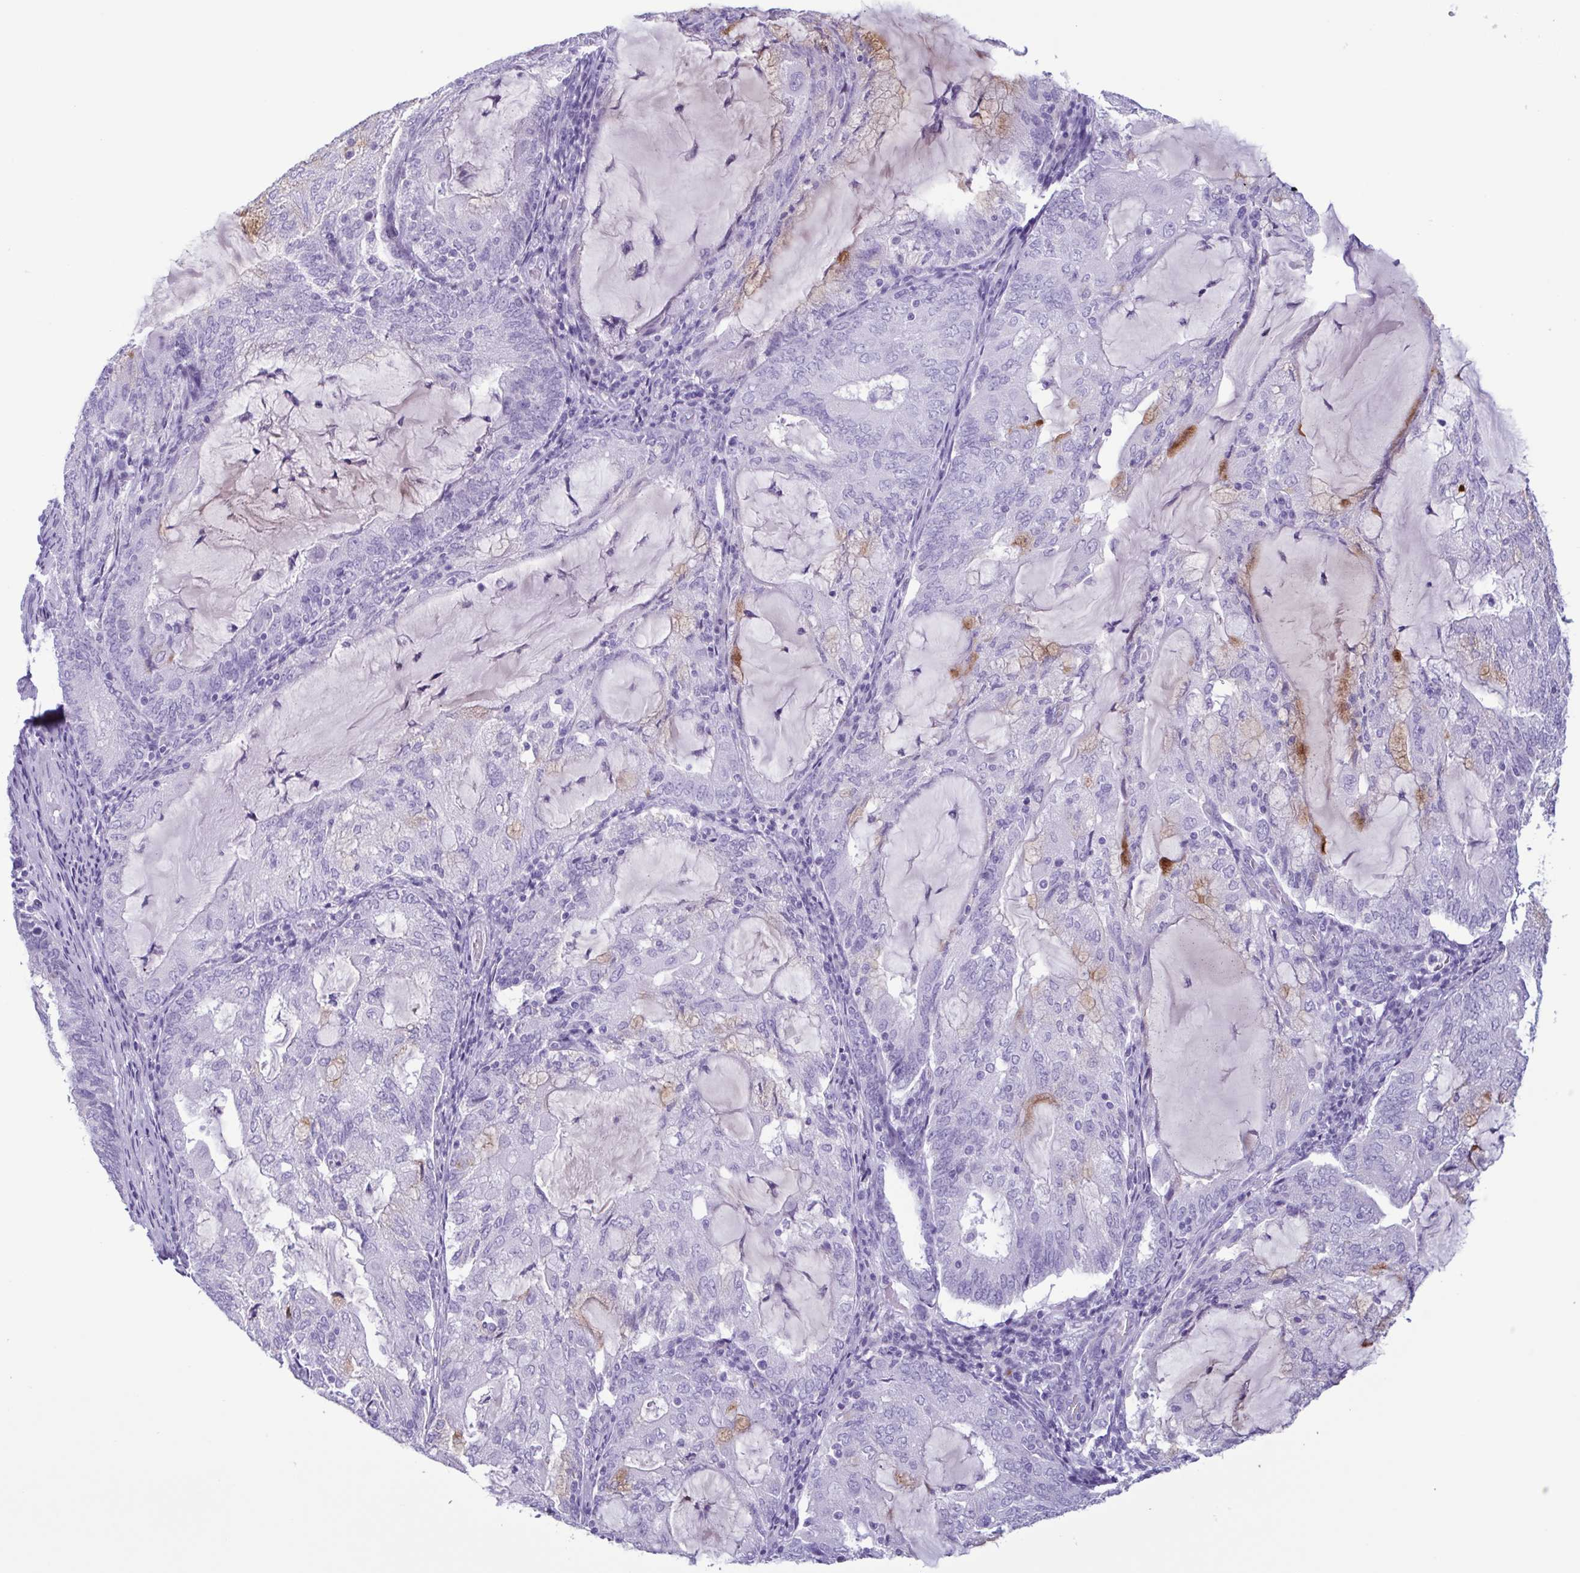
{"staining": {"intensity": "moderate", "quantity": "<25%", "location": "cytoplasmic/membranous"}, "tissue": "endometrial cancer", "cell_type": "Tumor cells", "image_type": "cancer", "snomed": [{"axis": "morphology", "description": "Adenocarcinoma, NOS"}, {"axis": "topography", "description": "Endometrium"}], "caption": "Immunohistochemical staining of human endometrial adenocarcinoma demonstrates low levels of moderate cytoplasmic/membranous positivity in approximately <25% of tumor cells.", "gene": "LTF", "patient": {"sex": "female", "age": 81}}